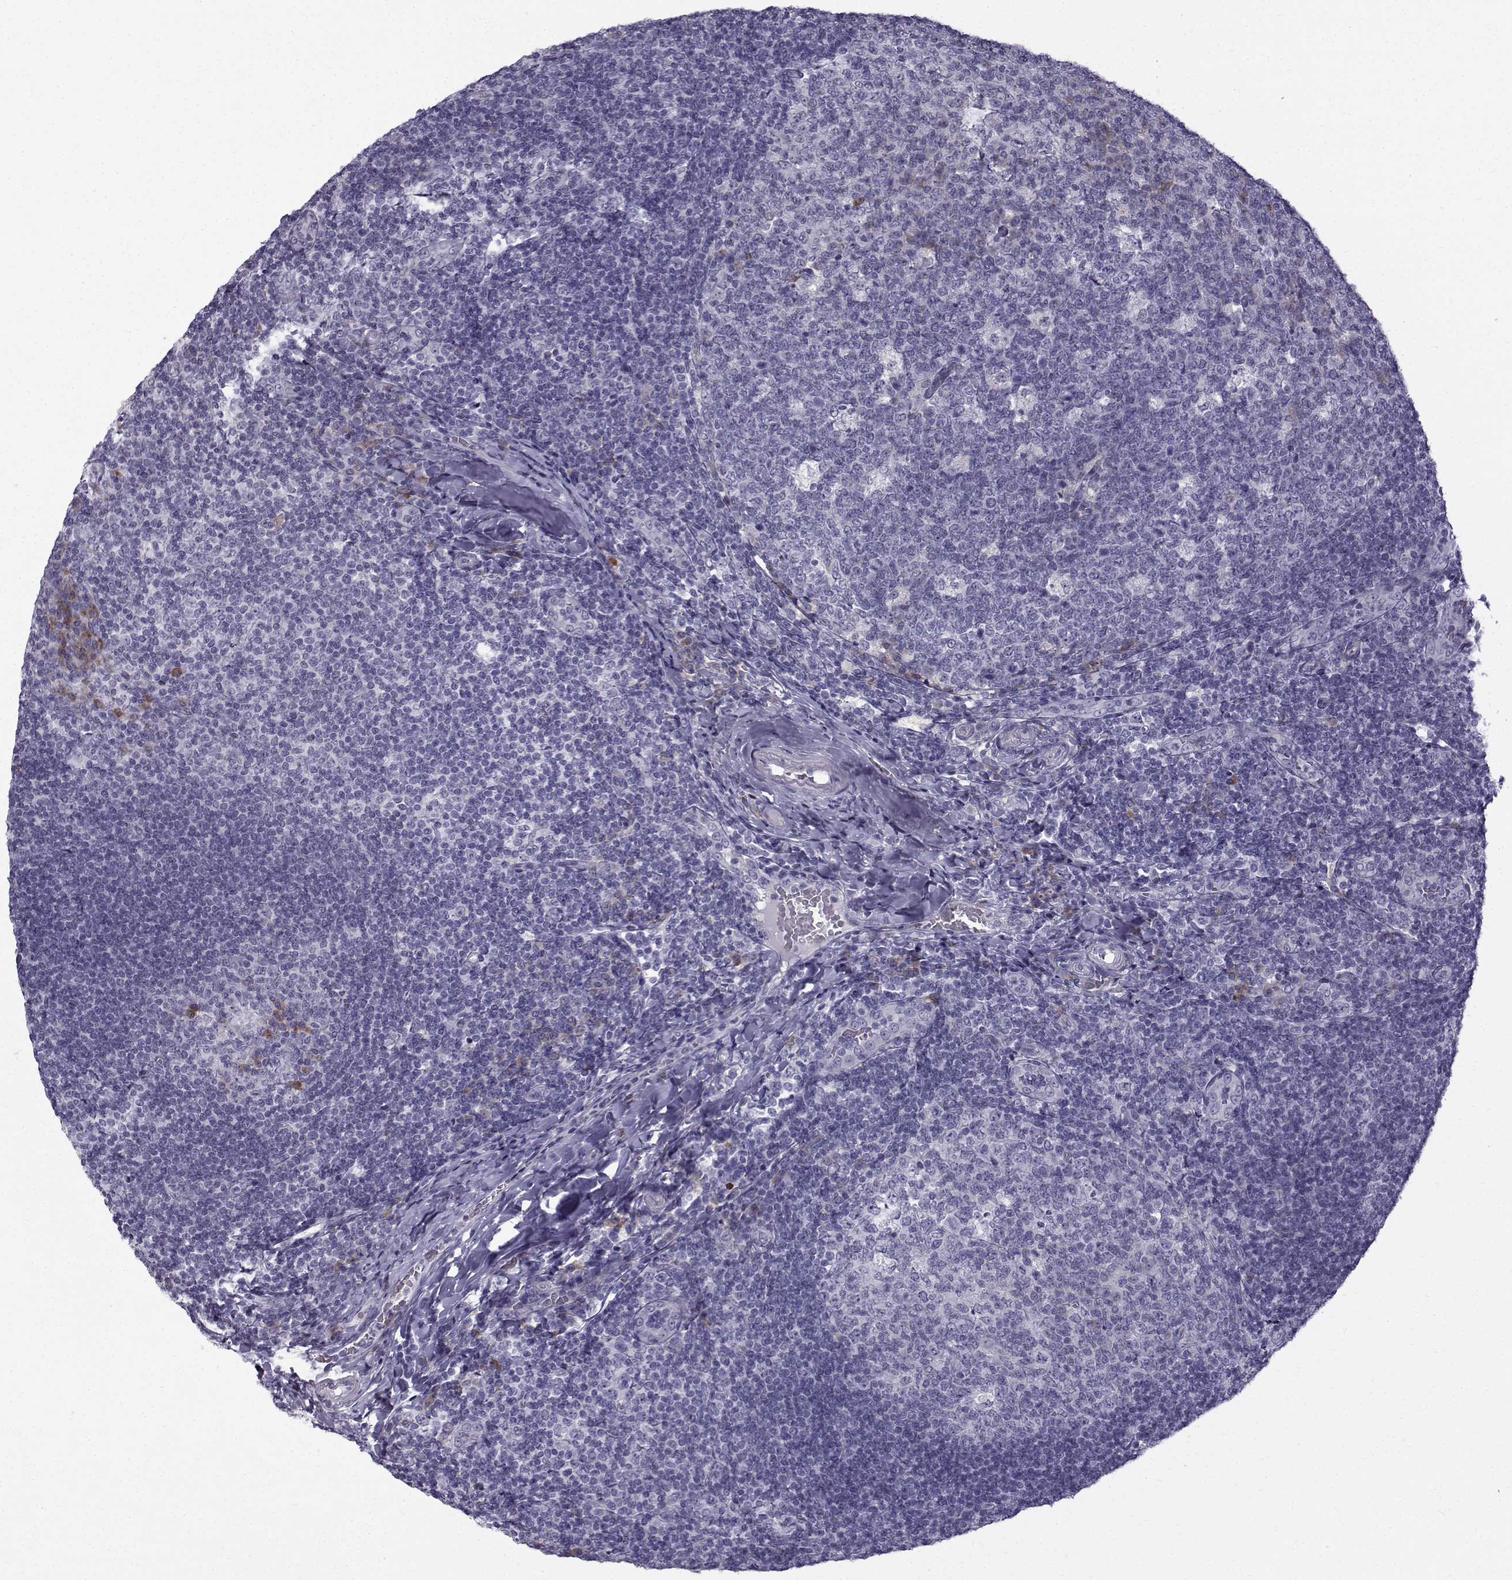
{"staining": {"intensity": "negative", "quantity": "none", "location": "none"}, "tissue": "tonsil", "cell_type": "Germinal center cells", "image_type": "normal", "snomed": [{"axis": "morphology", "description": "Normal tissue, NOS"}, {"axis": "topography", "description": "Tonsil"}], "caption": "DAB (3,3'-diaminobenzidine) immunohistochemical staining of benign tonsil demonstrates no significant positivity in germinal center cells.", "gene": "ROPN1B", "patient": {"sex": "male", "age": 17}}